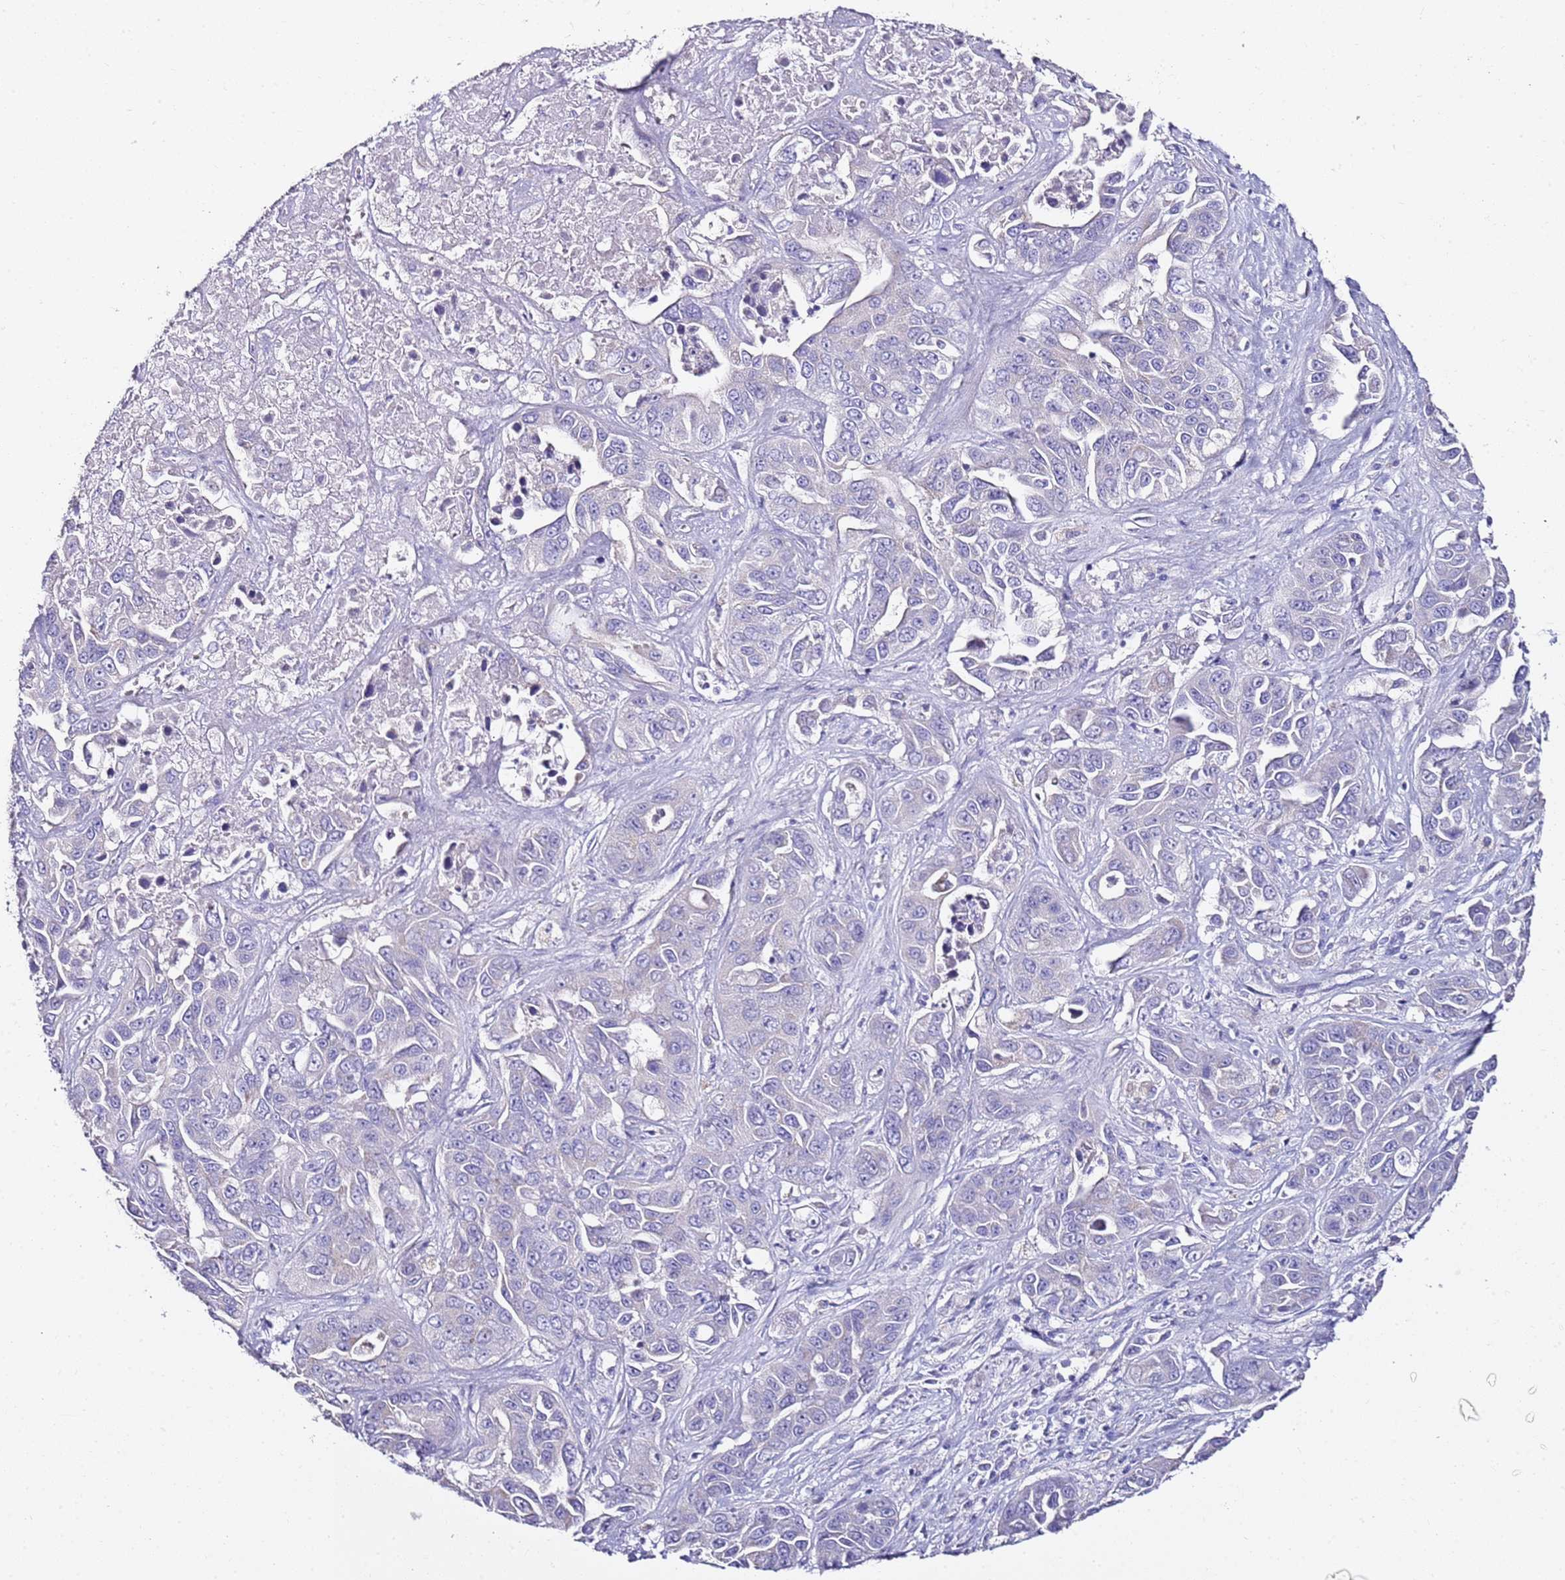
{"staining": {"intensity": "negative", "quantity": "none", "location": "none"}, "tissue": "liver cancer", "cell_type": "Tumor cells", "image_type": "cancer", "snomed": [{"axis": "morphology", "description": "Cholangiocarcinoma"}, {"axis": "topography", "description": "Liver"}], "caption": "Liver cancer (cholangiocarcinoma) was stained to show a protein in brown. There is no significant positivity in tumor cells.", "gene": "MYBPC3", "patient": {"sex": "female", "age": 52}}